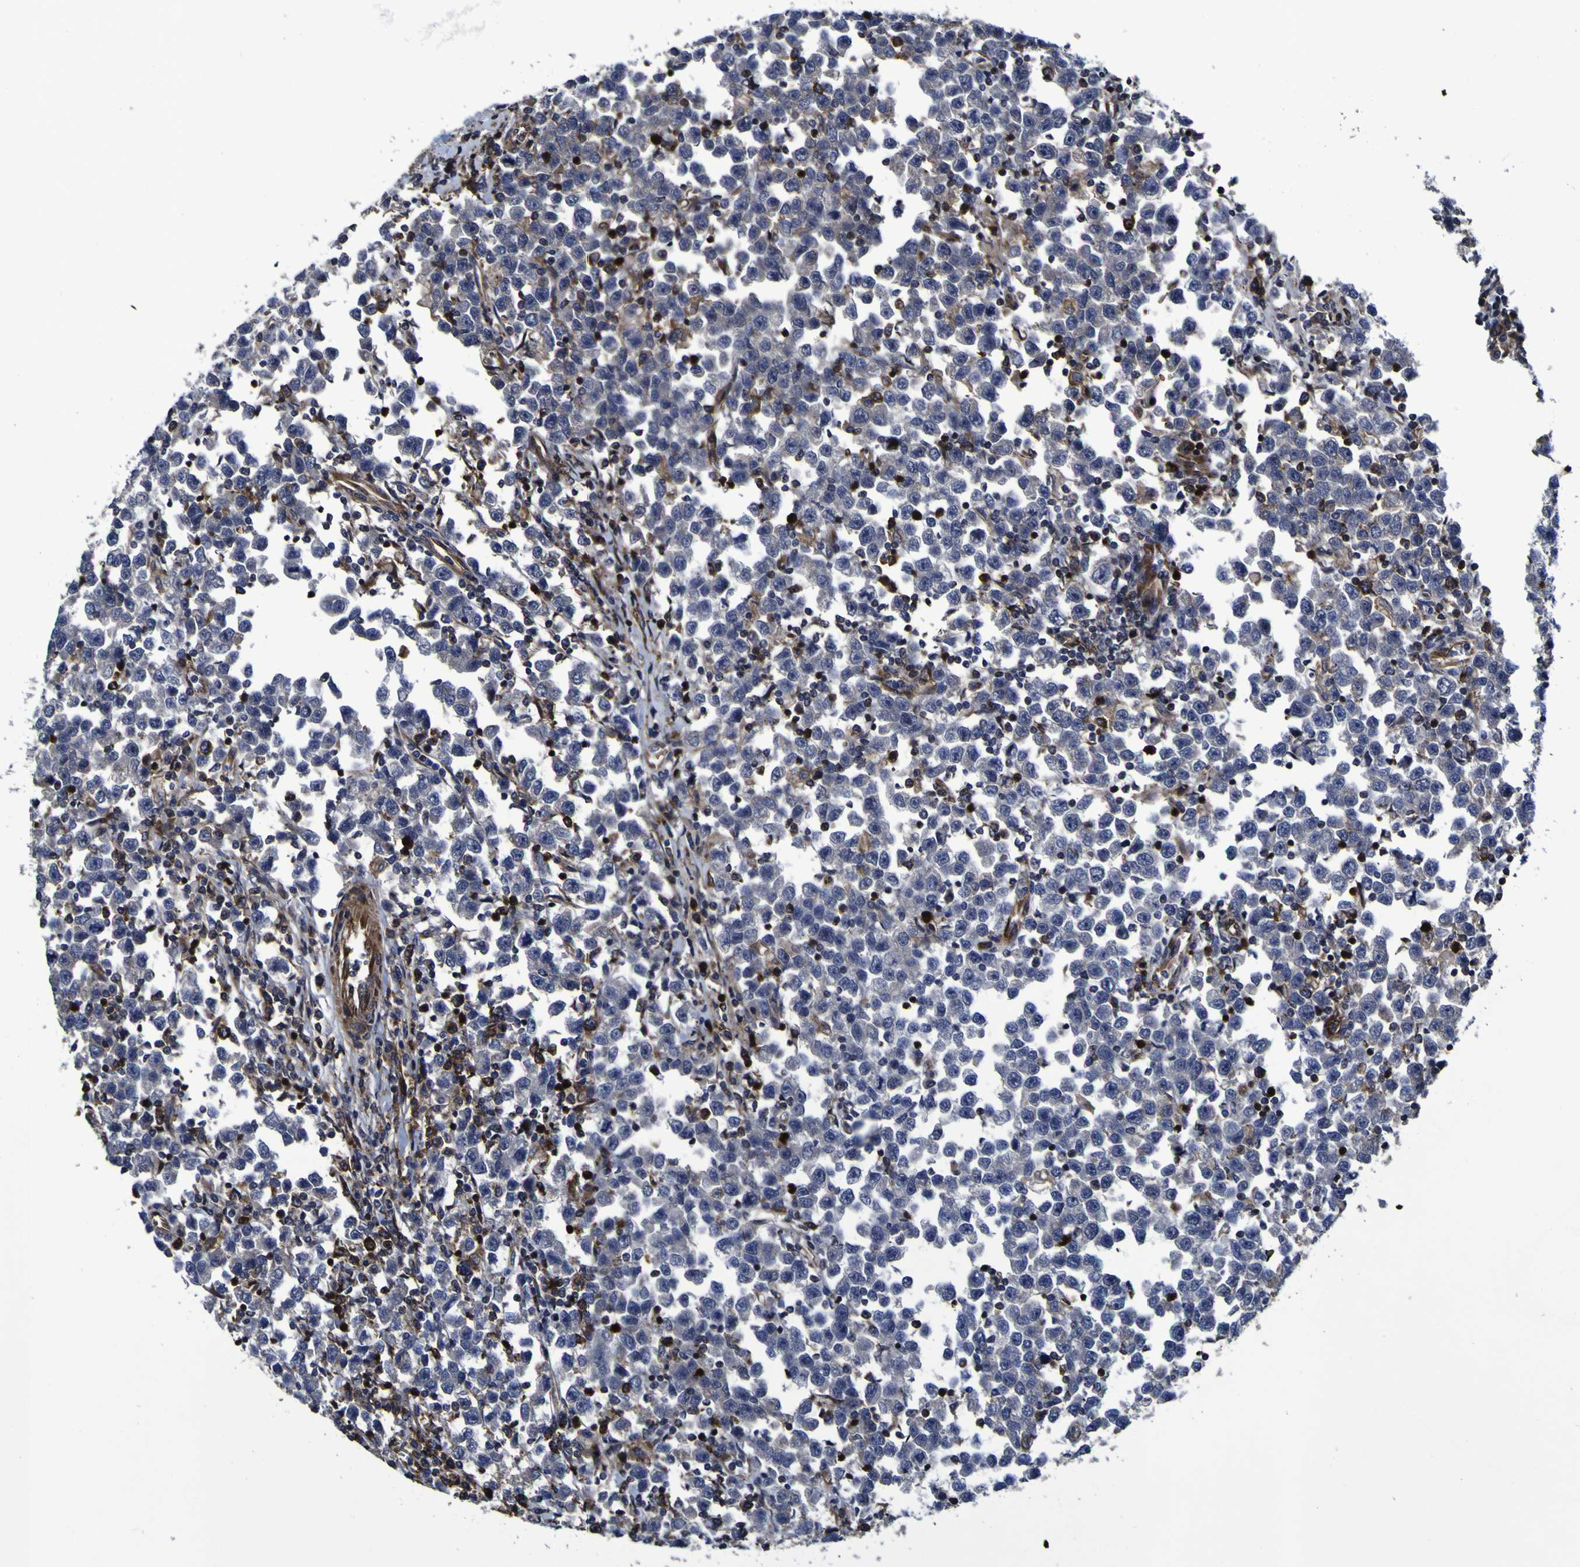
{"staining": {"intensity": "negative", "quantity": "none", "location": "none"}, "tissue": "testis cancer", "cell_type": "Tumor cells", "image_type": "cancer", "snomed": [{"axis": "morphology", "description": "Seminoma, NOS"}, {"axis": "topography", "description": "Testis"}], "caption": "Tumor cells are negative for protein expression in human seminoma (testis).", "gene": "MGLL", "patient": {"sex": "male", "age": 43}}